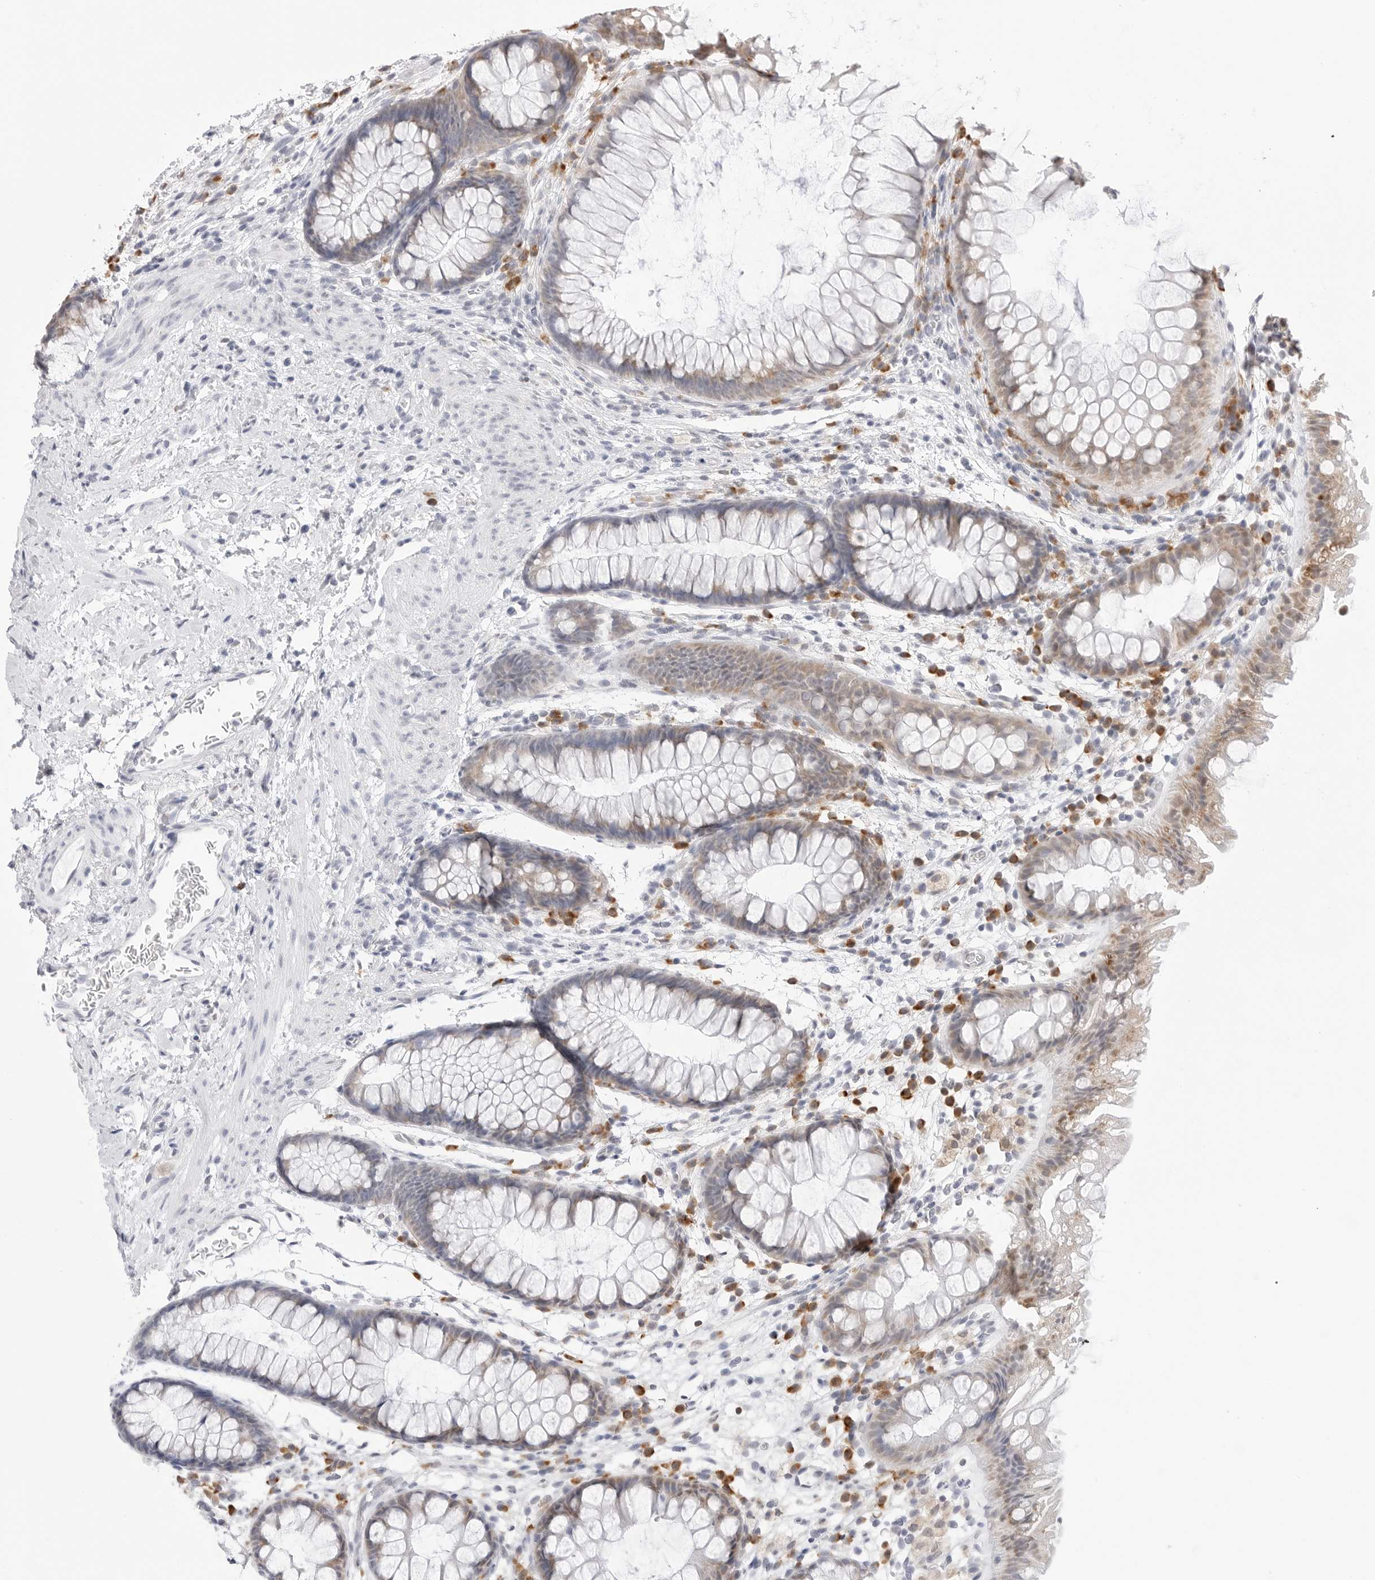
{"staining": {"intensity": "negative", "quantity": "none", "location": "none"}, "tissue": "colon", "cell_type": "Endothelial cells", "image_type": "normal", "snomed": [{"axis": "morphology", "description": "Normal tissue, NOS"}, {"axis": "topography", "description": "Colon"}], "caption": "Endothelial cells are negative for brown protein staining in unremarkable colon. (Brightfield microscopy of DAB (3,3'-diaminobenzidine) immunohistochemistry (IHC) at high magnification).", "gene": "RPN1", "patient": {"sex": "female", "age": 62}}